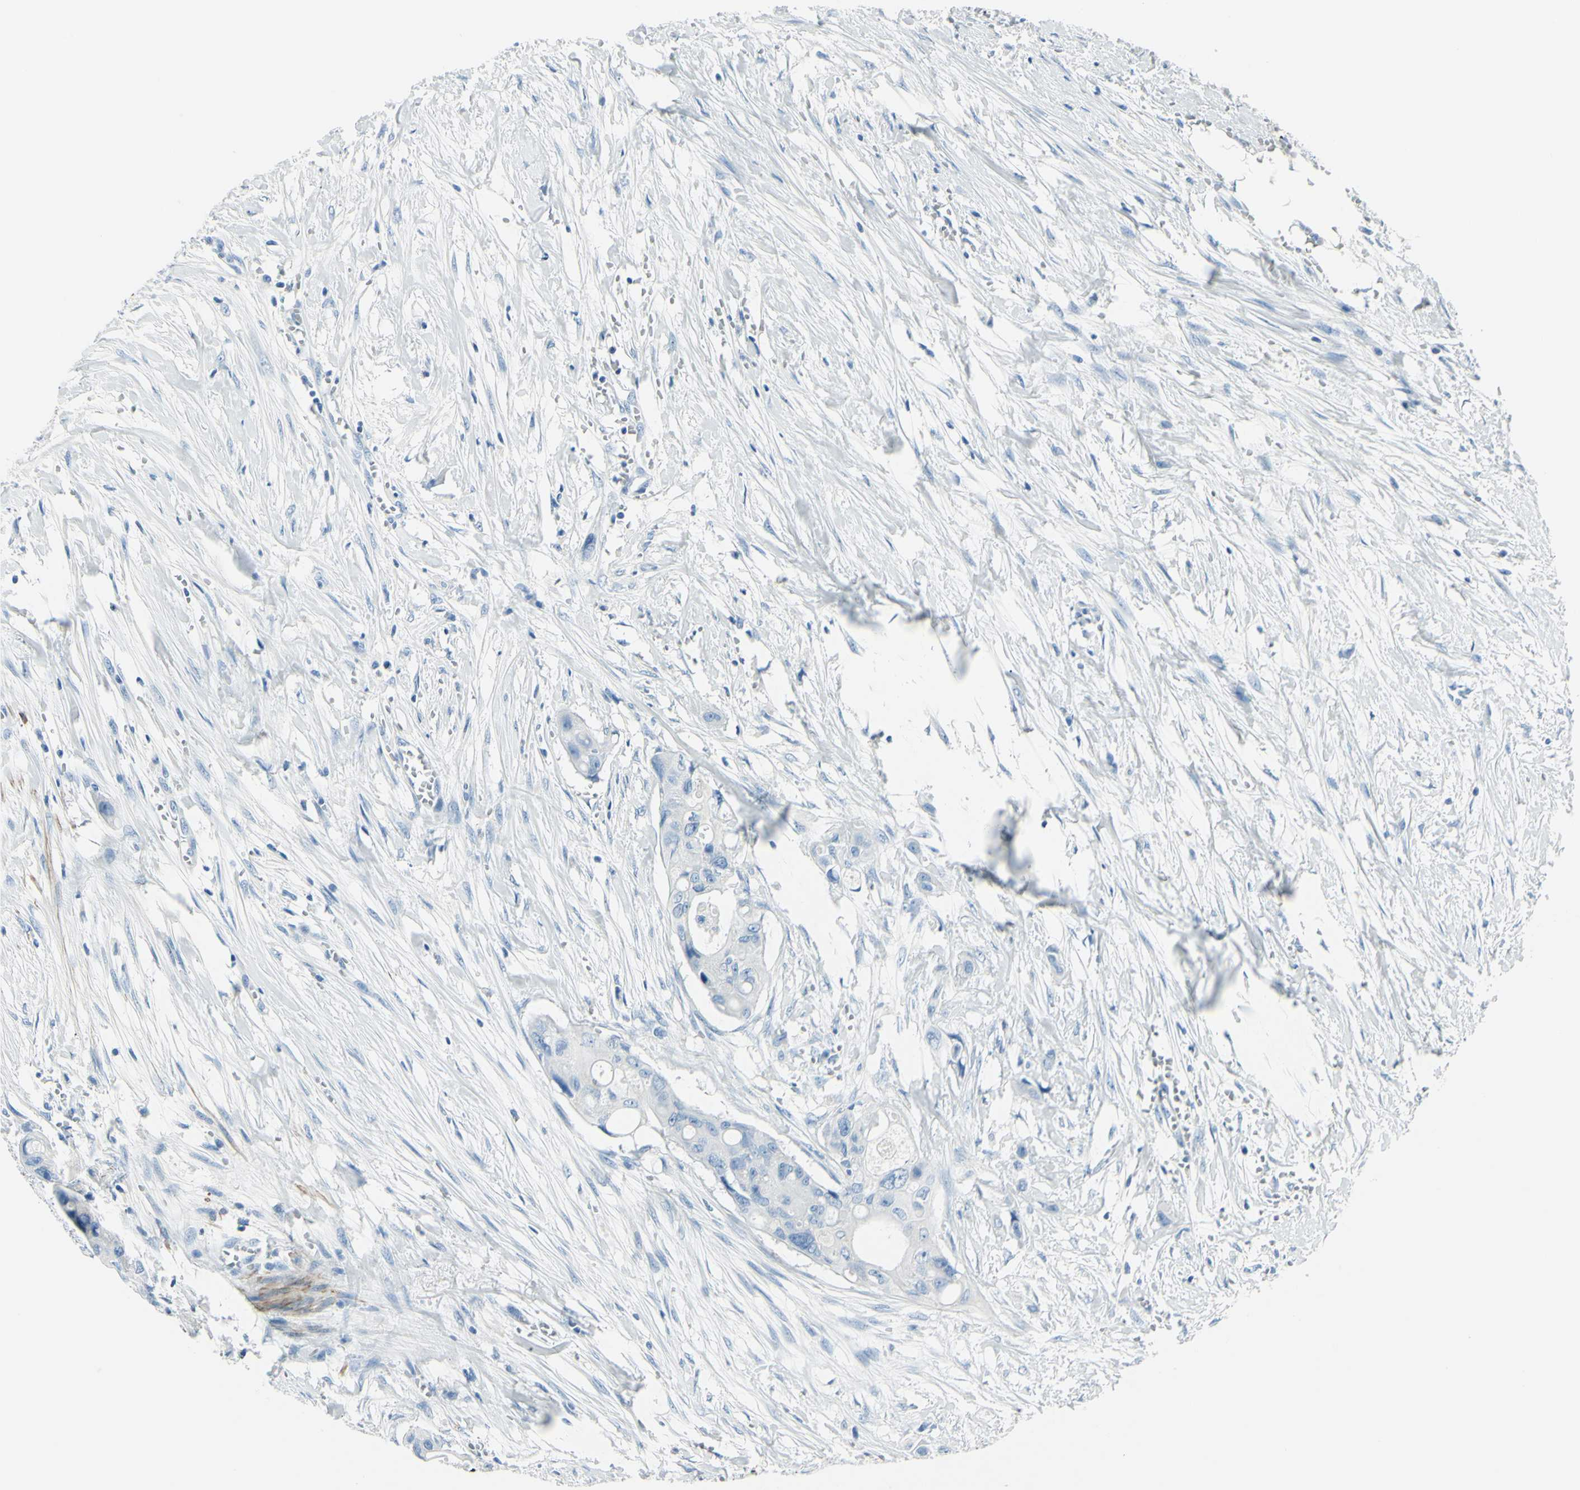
{"staining": {"intensity": "negative", "quantity": "none", "location": "none"}, "tissue": "colorectal cancer", "cell_type": "Tumor cells", "image_type": "cancer", "snomed": [{"axis": "morphology", "description": "Adenocarcinoma, NOS"}, {"axis": "topography", "description": "Colon"}], "caption": "This is an IHC image of human colorectal cancer (adenocarcinoma). There is no staining in tumor cells.", "gene": "CDH15", "patient": {"sex": "female", "age": 57}}